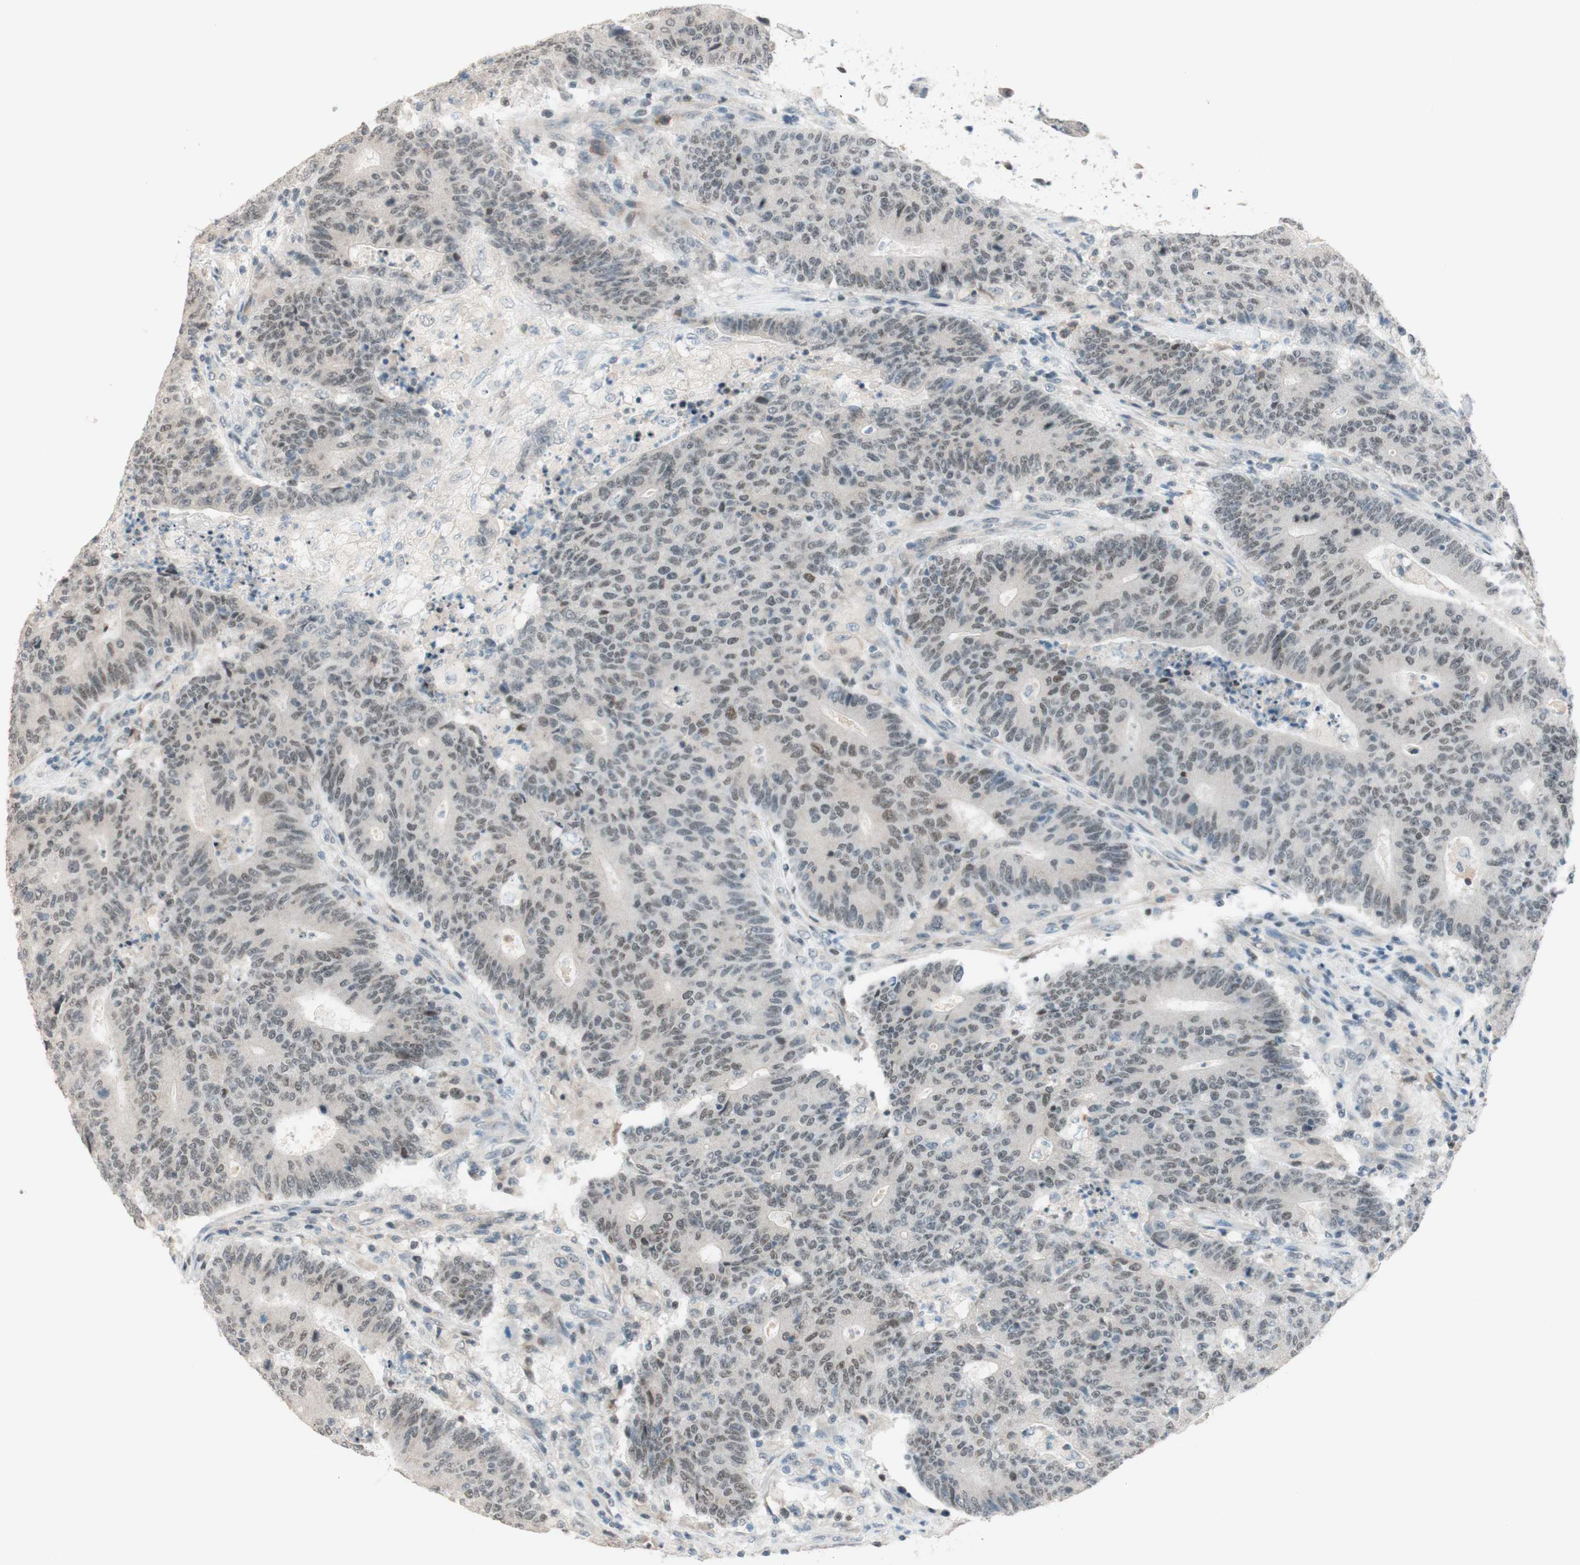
{"staining": {"intensity": "weak", "quantity": "25%-75%", "location": "nuclear"}, "tissue": "colorectal cancer", "cell_type": "Tumor cells", "image_type": "cancer", "snomed": [{"axis": "morphology", "description": "Normal tissue, NOS"}, {"axis": "morphology", "description": "Adenocarcinoma, NOS"}, {"axis": "topography", "description": "Colon"}], "caption": "Protein staining of colorectal adenocarcinoma tissue exhibits weak nuclear expression in approximately 25%-75% of tumor cells.", "gene": "JPH1", "patient": {"sex": "female", "age": 75}}